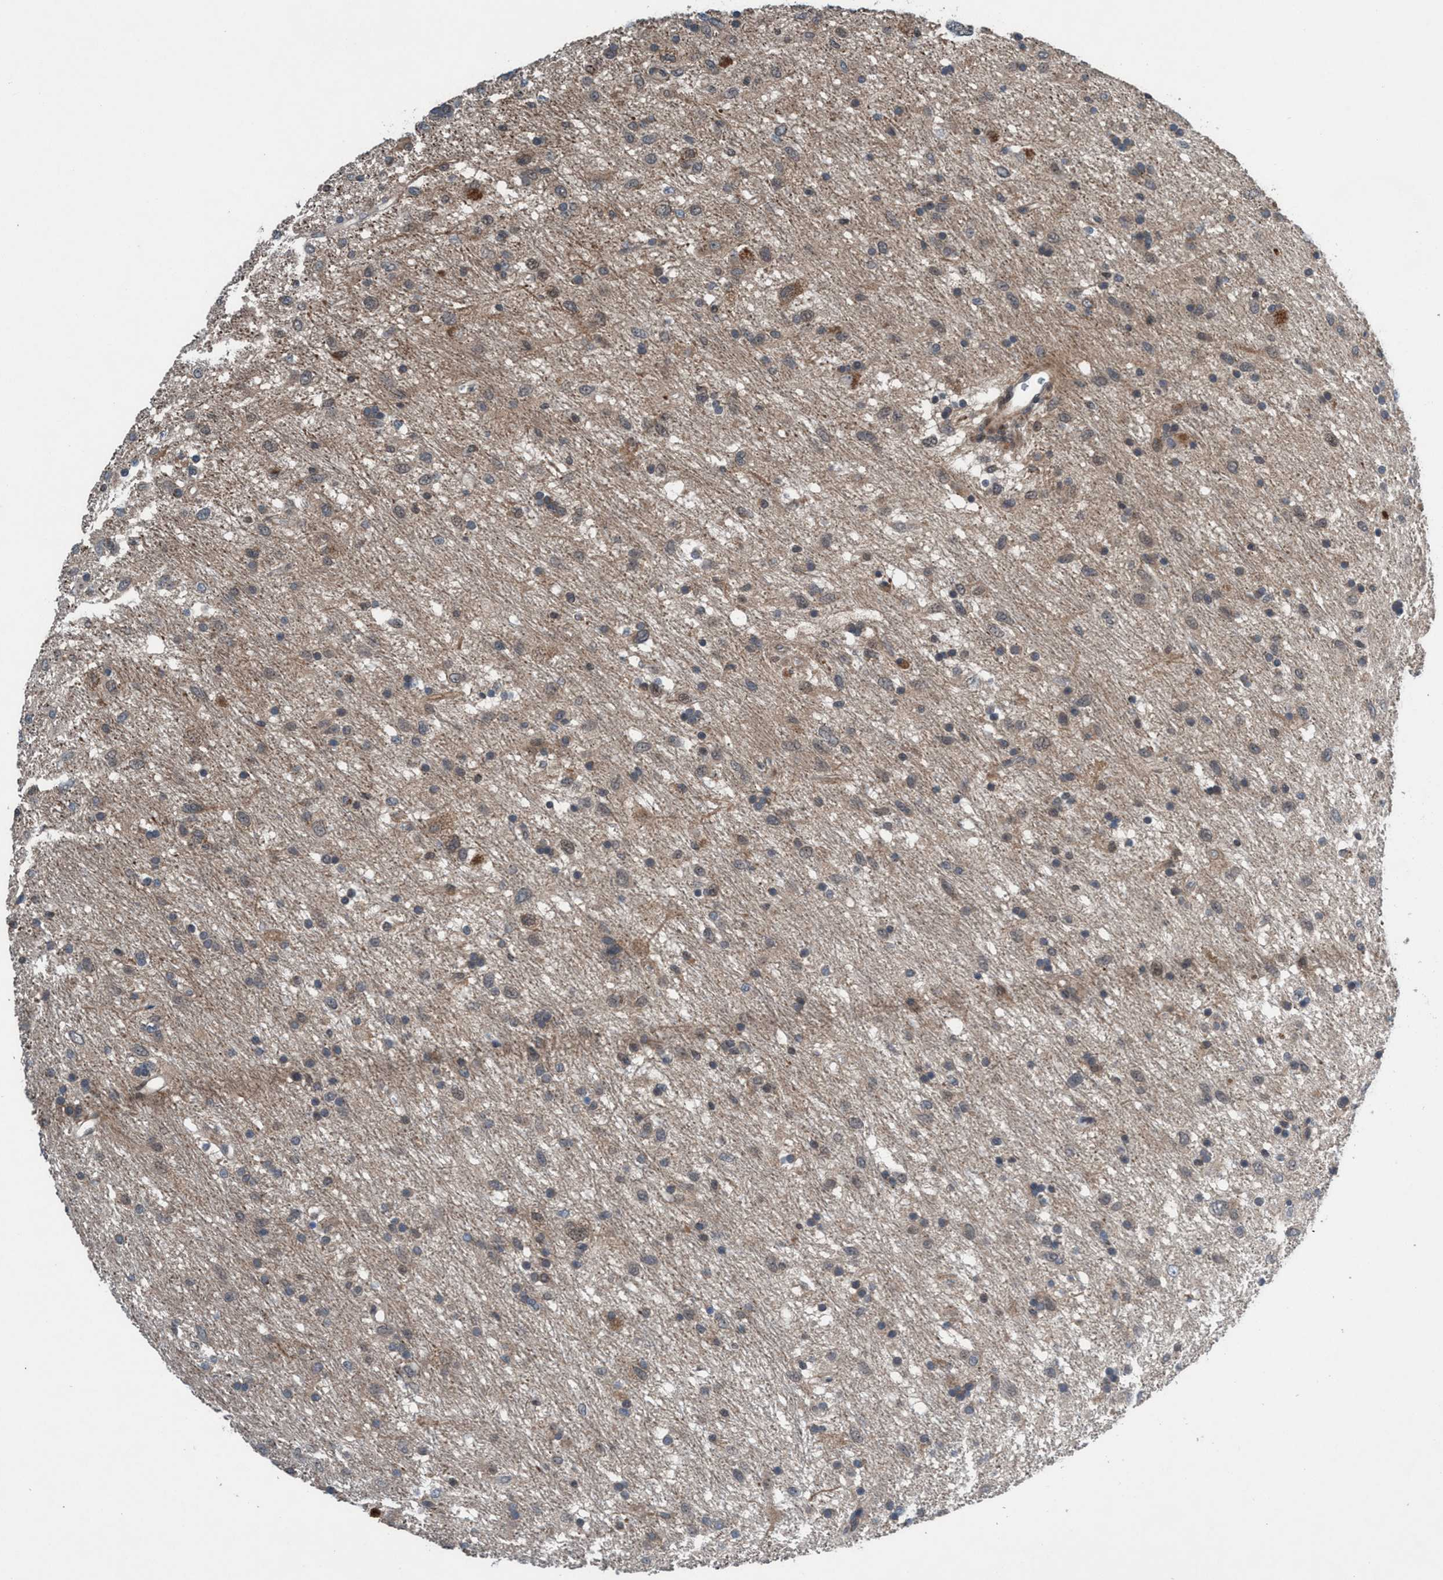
{"staining": {"intensity": "weak", "quantity": "<25%", "location": "cytoplasmic/membranous"}, "tissue": "glioma", "cell_type": "Tumor cells", "image_type": "cancer", "snomed": [{"axis": "morphology", "description": "Glioma, malignant, Low grade"}, {"axis": "topography", "description": "Brain"}], "caption": "The histopathology image displays no staining of tumor cells in malignant glioma (low-grade). (DAB immunohistochemistry (IHC) with hematoxylin counter stain).", "gene": "NISCH", "patient": {"sex": "male", "age": 77}}